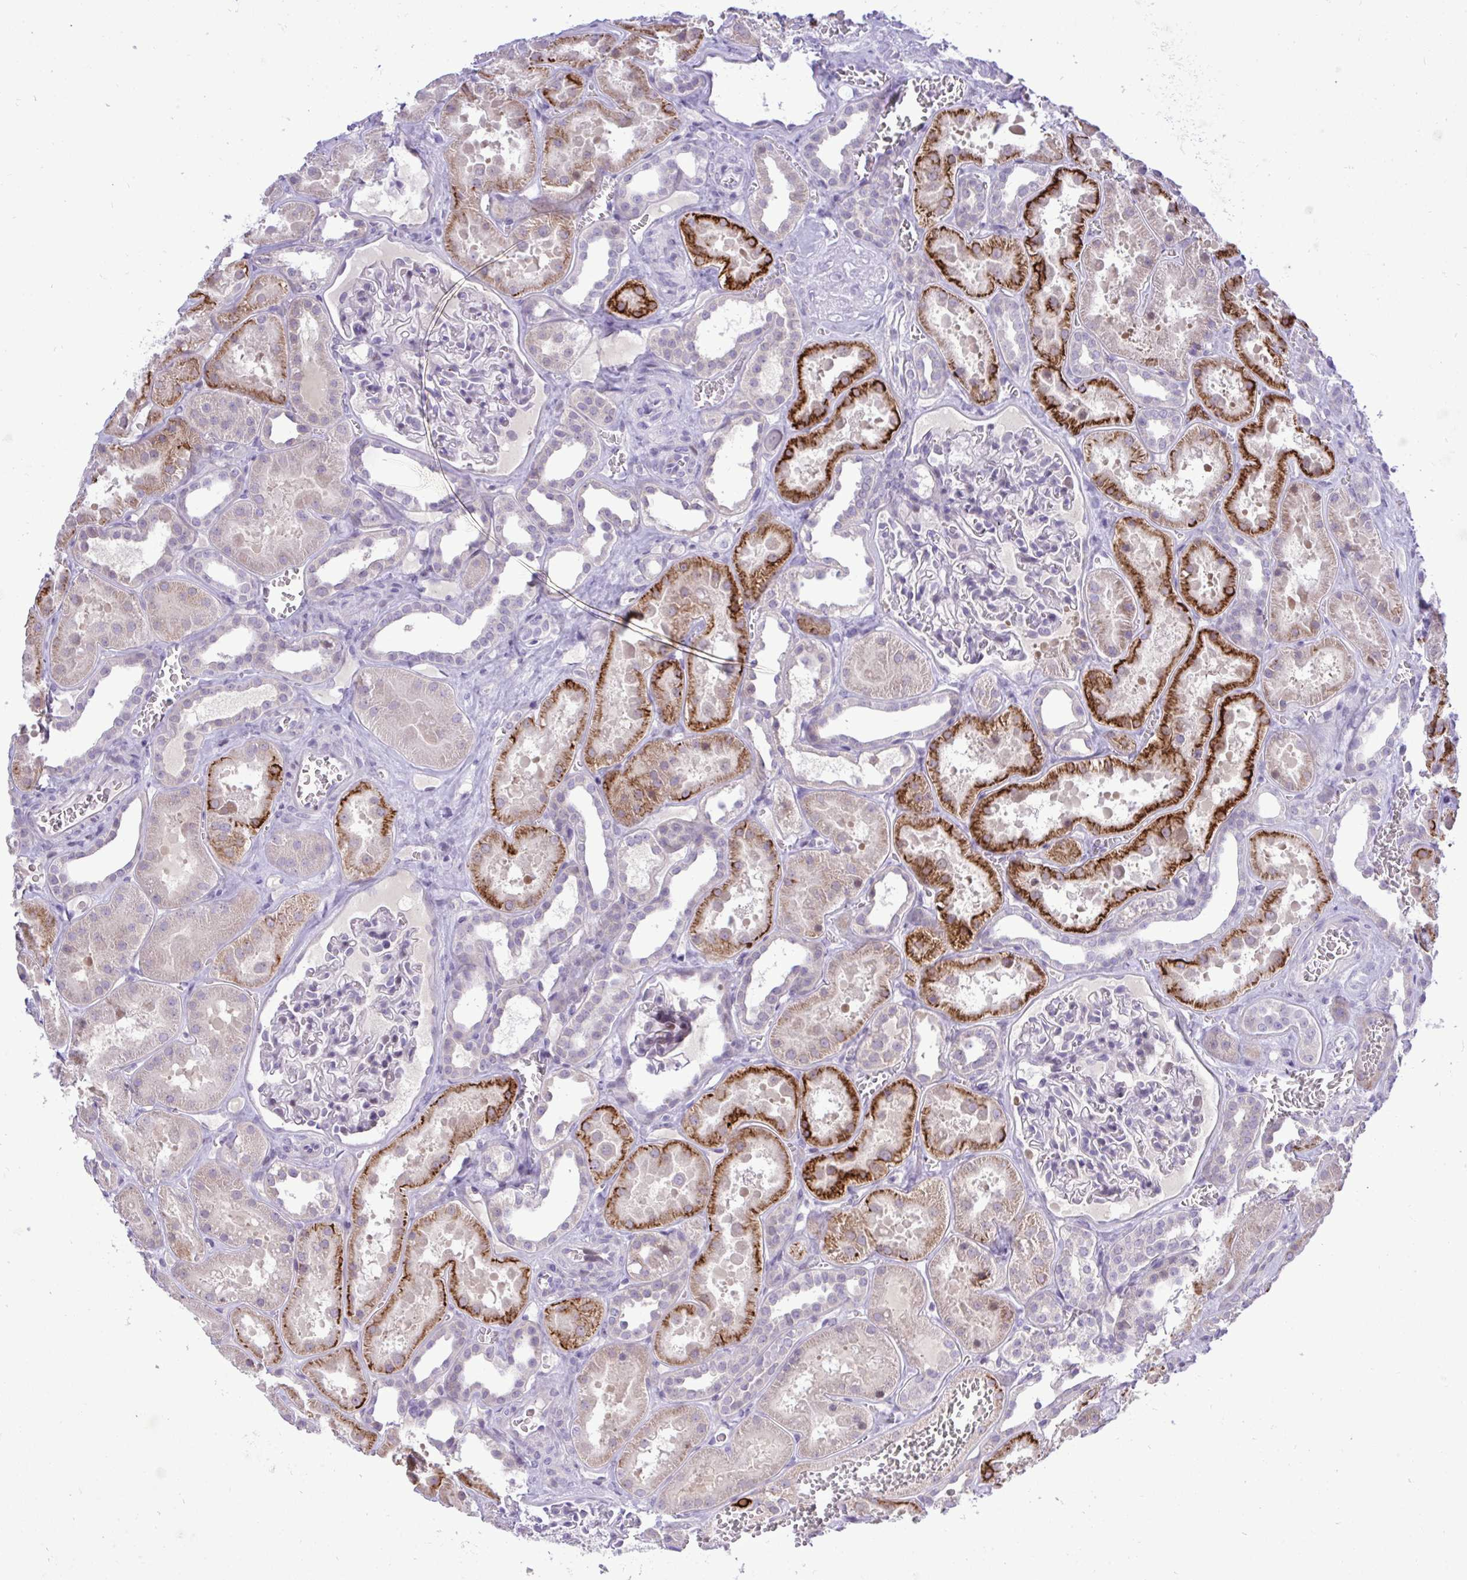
{"staining": {"intensity": "negative", "quantity": "none", "location": "none"}, "tissue": "kidney", "cell_type": "Cells in glomeruli", "image_type": "normal", "snomed": [{"axis": "morphology", "description": "Normal tissue, NOS"}, {"axis": "topography", "description": "Kidney"}], "caption": "This image is of benign kidney stained with immunohistochemistry (IHC) to label a protein in brown with the nuclei are counter-stained blue. There is no expression in cells in glomeruli.", "gene": "EPOP", "patient": {"sex": "female", "age": 41}}